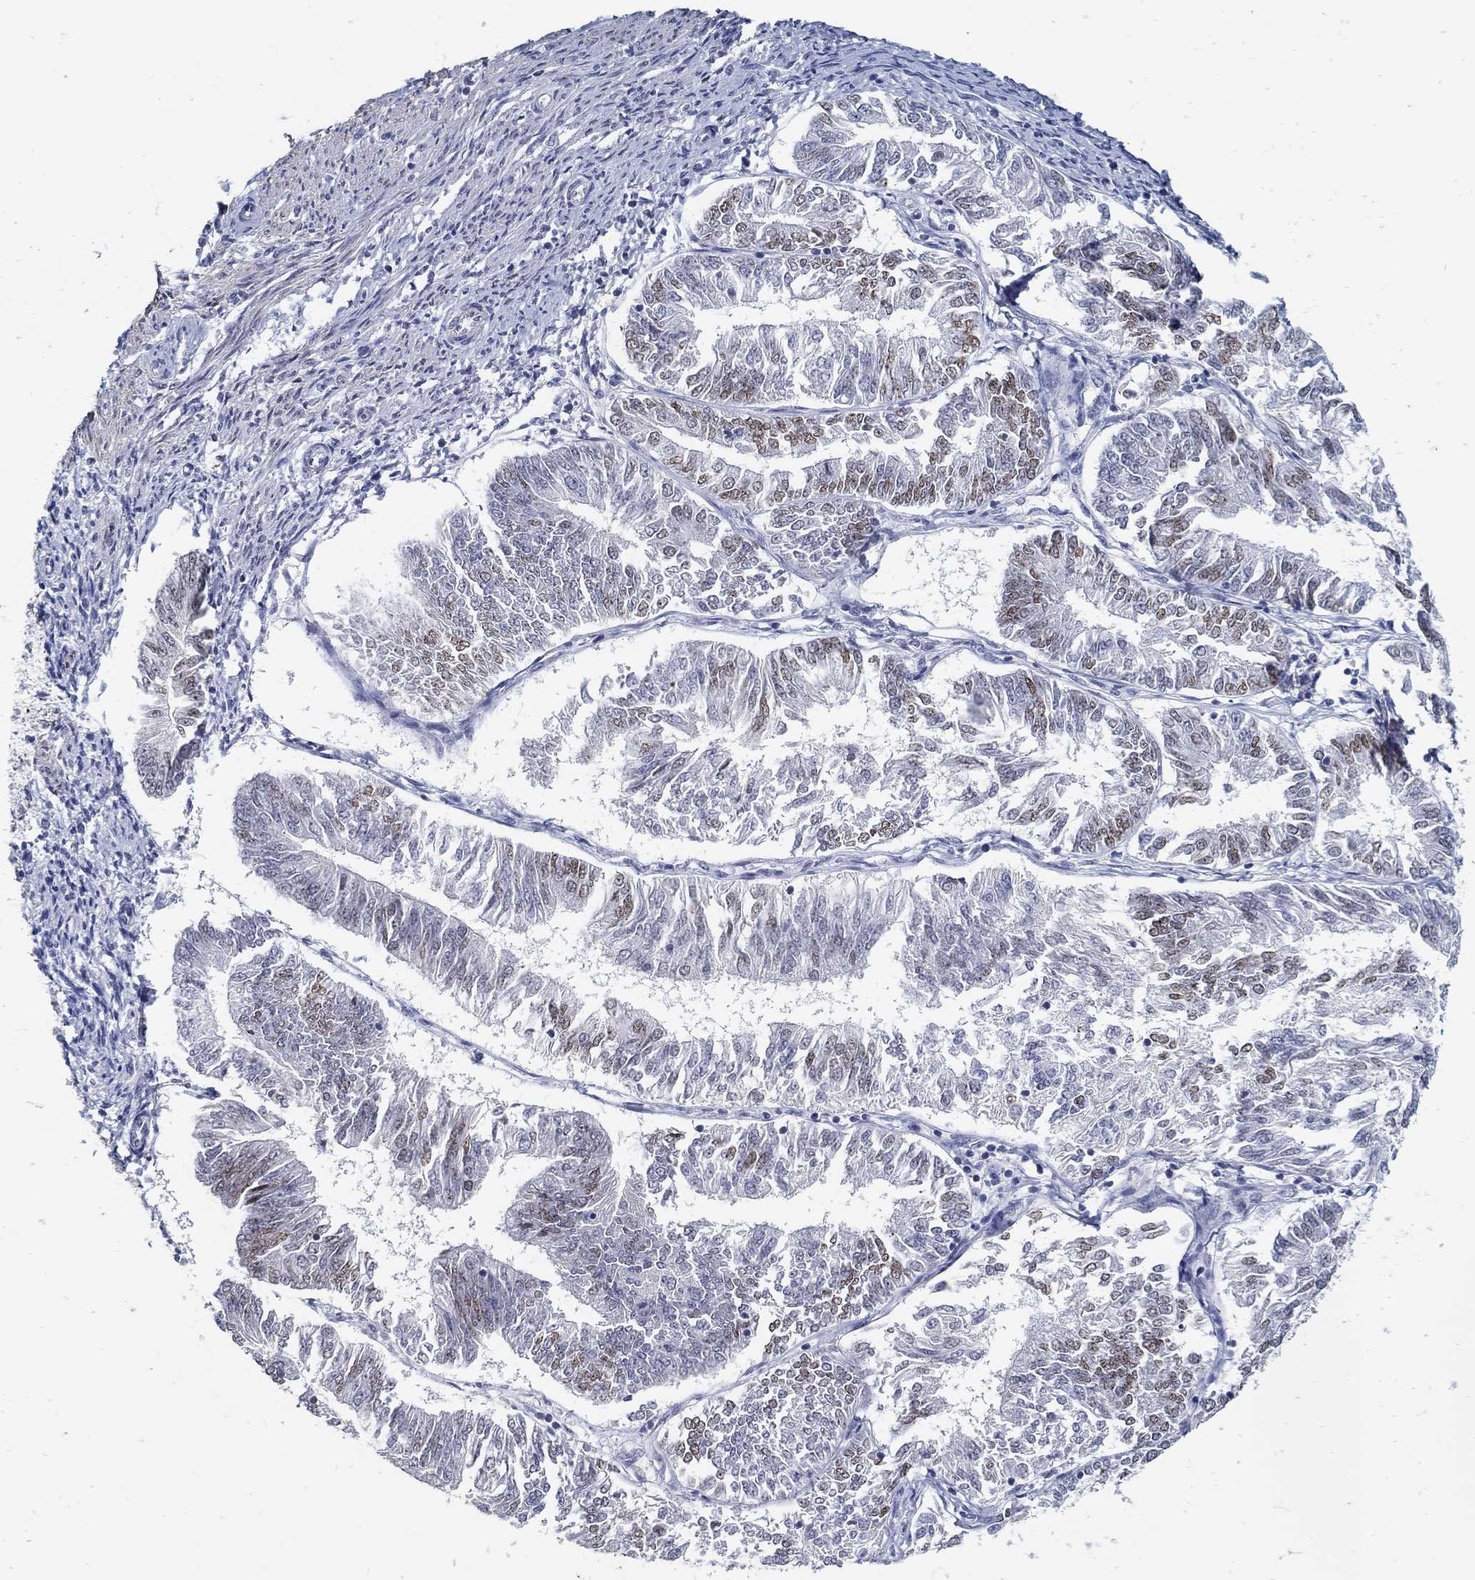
{"staining": {"intensity": "moderate", "quantity": "<25%", "location": "nuclear"}, "tissue": "endometrial cancer", "cell_type": "Tumor cells", "image_type": "cancer", "snomed": [{"axis": "morphology", "description": "Adenocarcinoma, NOS"}, {"axis": "topography", "description": "Endometrium"}], "caption": "Endometrial cancer (adenocarcinoma) stained for a protein reveals moderate nuclear positivity in tumor cells.", "gene": "USP29", "patient": {"sex": "female", "age": 58}}